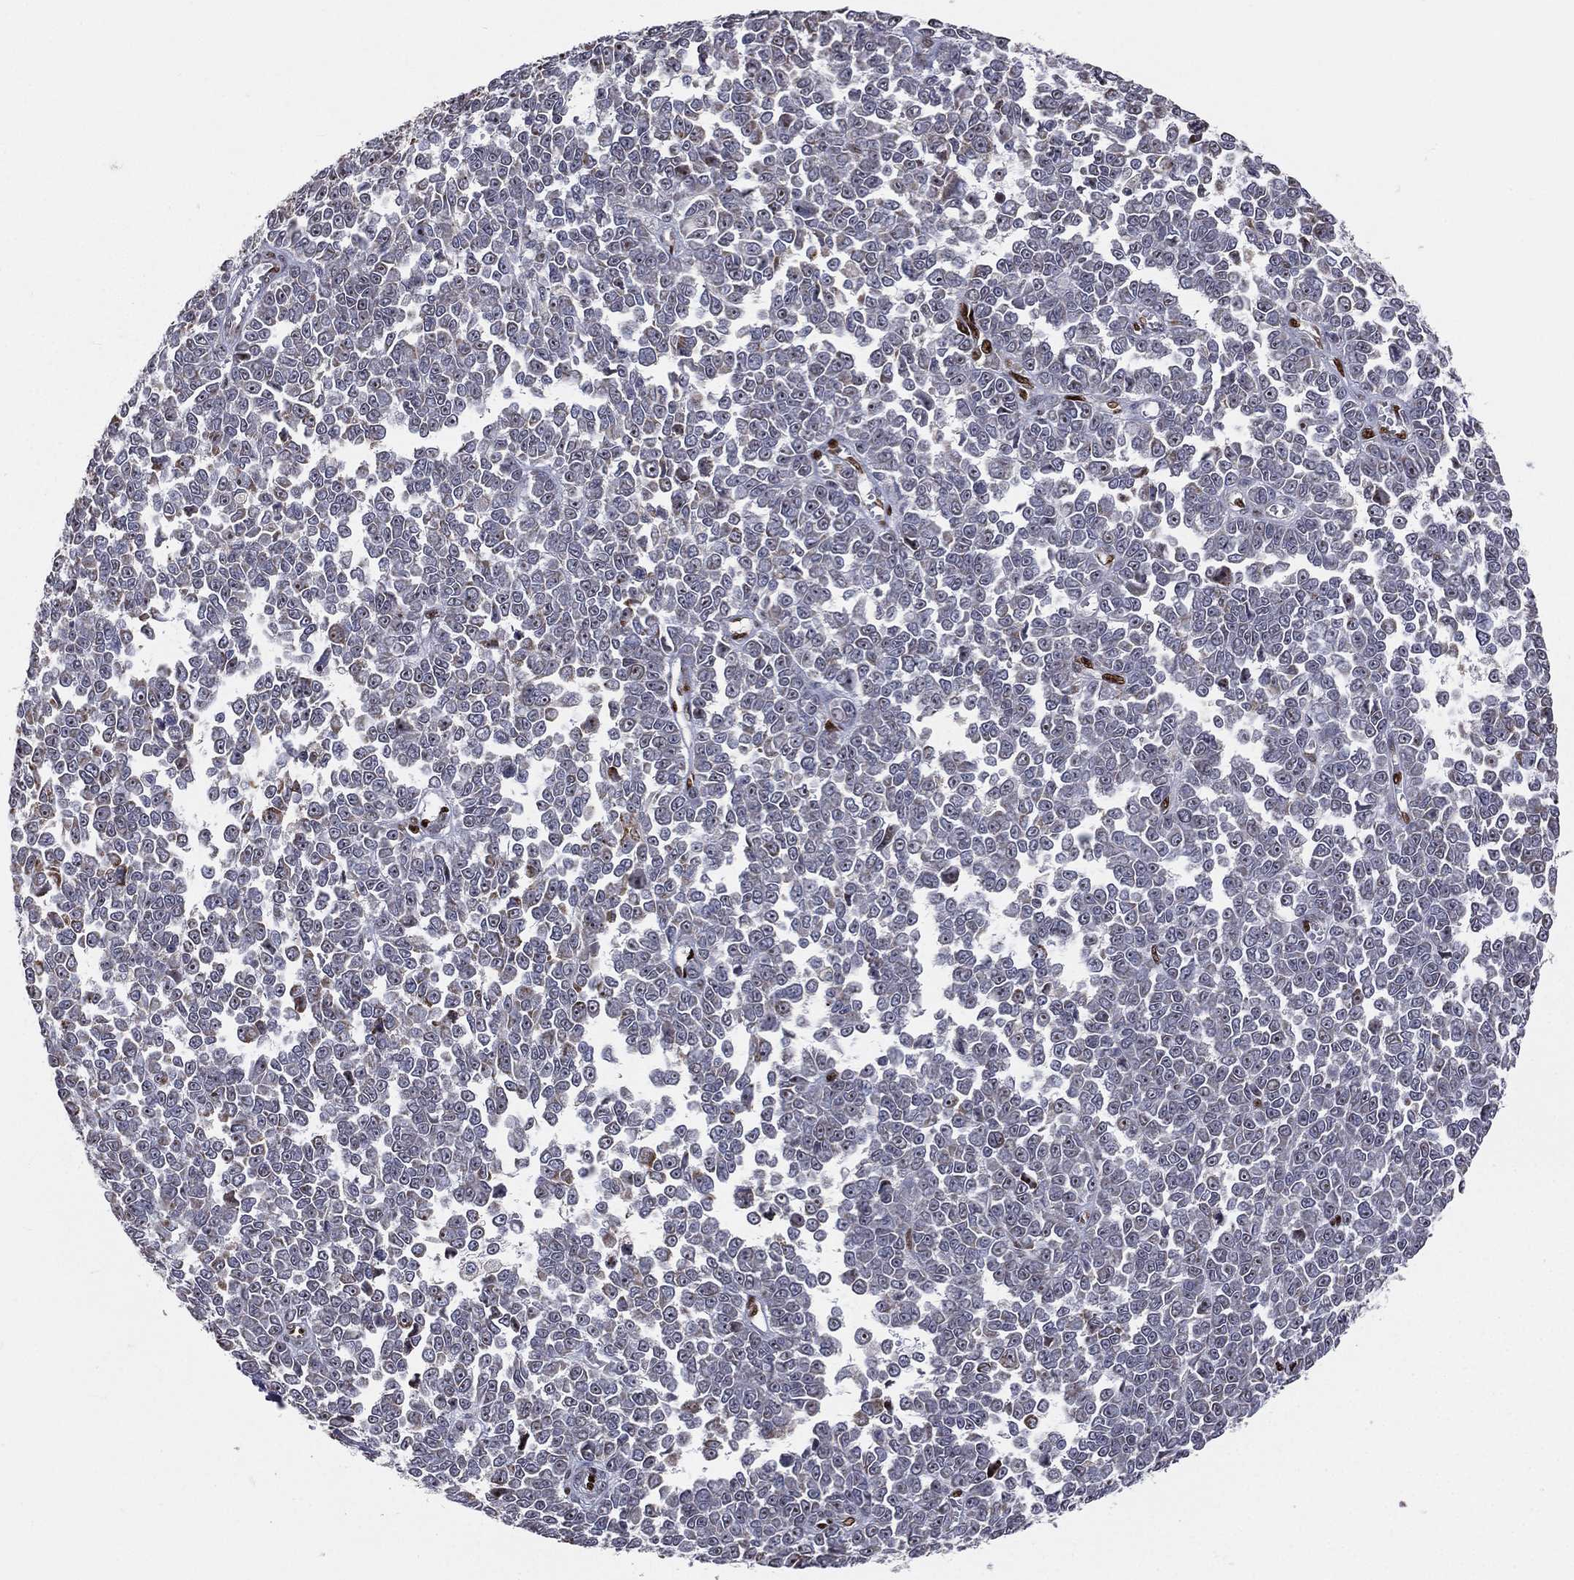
{"staining": {"intensity": "moderate", "quantity": "25%-75%", "location": "nuclear"}, "tissue": "melanoma", "cell_type": "Tumor cells", "image_type": "cancer", "snomed": [{"axis": "morphology", "description": "Malignant melanoma, NOS"}, {"axis": "topography", "description": "Skin"}], "caption": "Immunohistochemistry staining of melanoma, which shows medium levels of moderate nuclear staining in about 25%-75% of tumor cells indicating moderate nuclear protein expression. The staining was performed using DAB (3,3'-diaminobenzidine) (brown) for protein detection and nuclei were counterstained in hematoxylin (blue).", "gene": "ZEB1", "patient": {"sex": "female", "age": 95}}